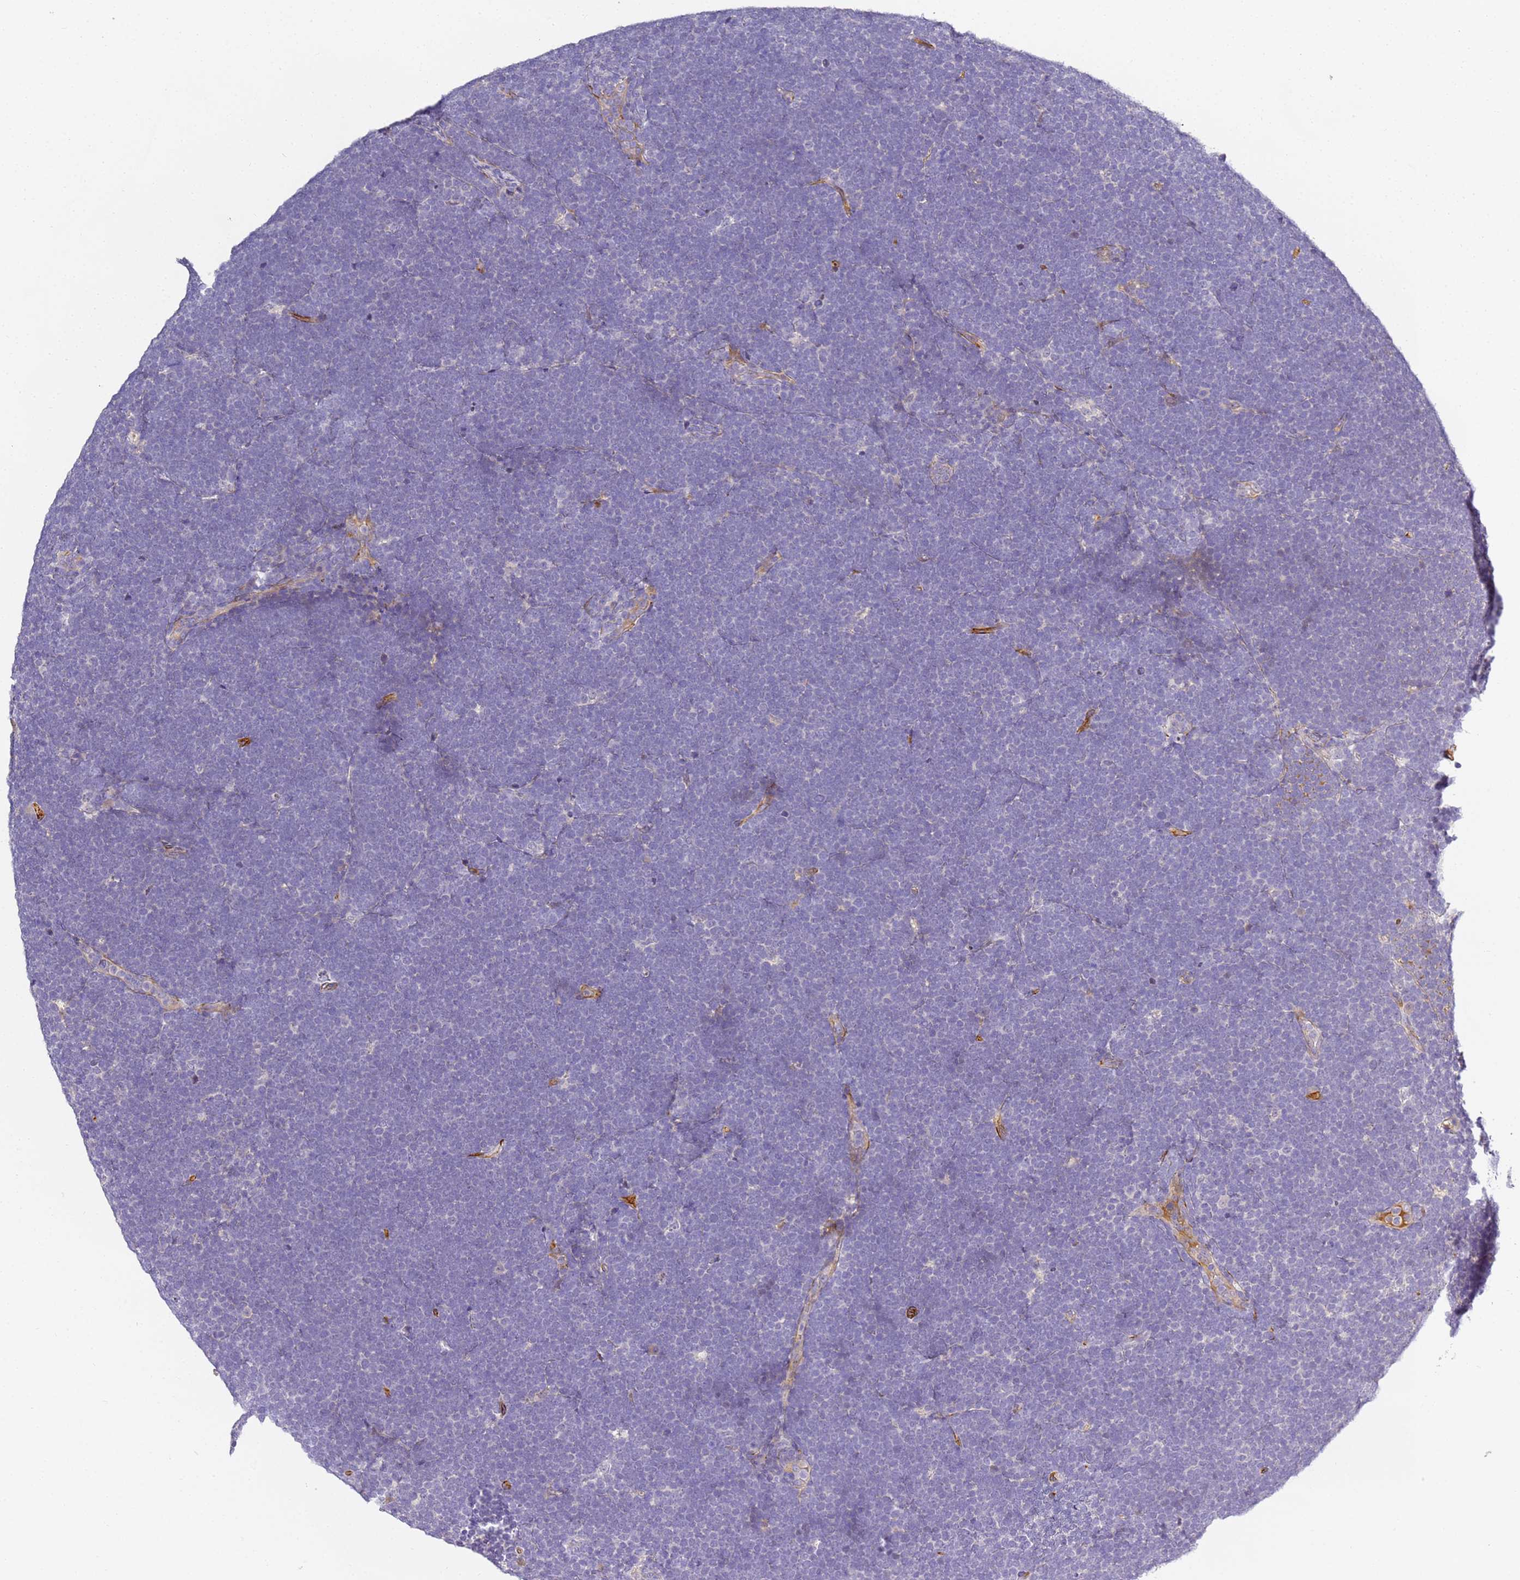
{"staining": {"intensity": "negative", "quantity": "none", "location": "none"}, "tissue": "lymphoma", "cell_type": "Tumor cells", "image_type": "cancer", "snomed": [{"axis": "morphology", "description": "Malignant lymphoma, non-Hodgkin's type, High grade"}, {"axis": "topography", "description": "Lymph node"}], "caption": "Immunohistochemistry micrograph of lymphoma stained for a protein (brown), which demonstrates no expression in tumor cells.", "gene": "CFH", "patient": {"sex": "male", "age": 13}}